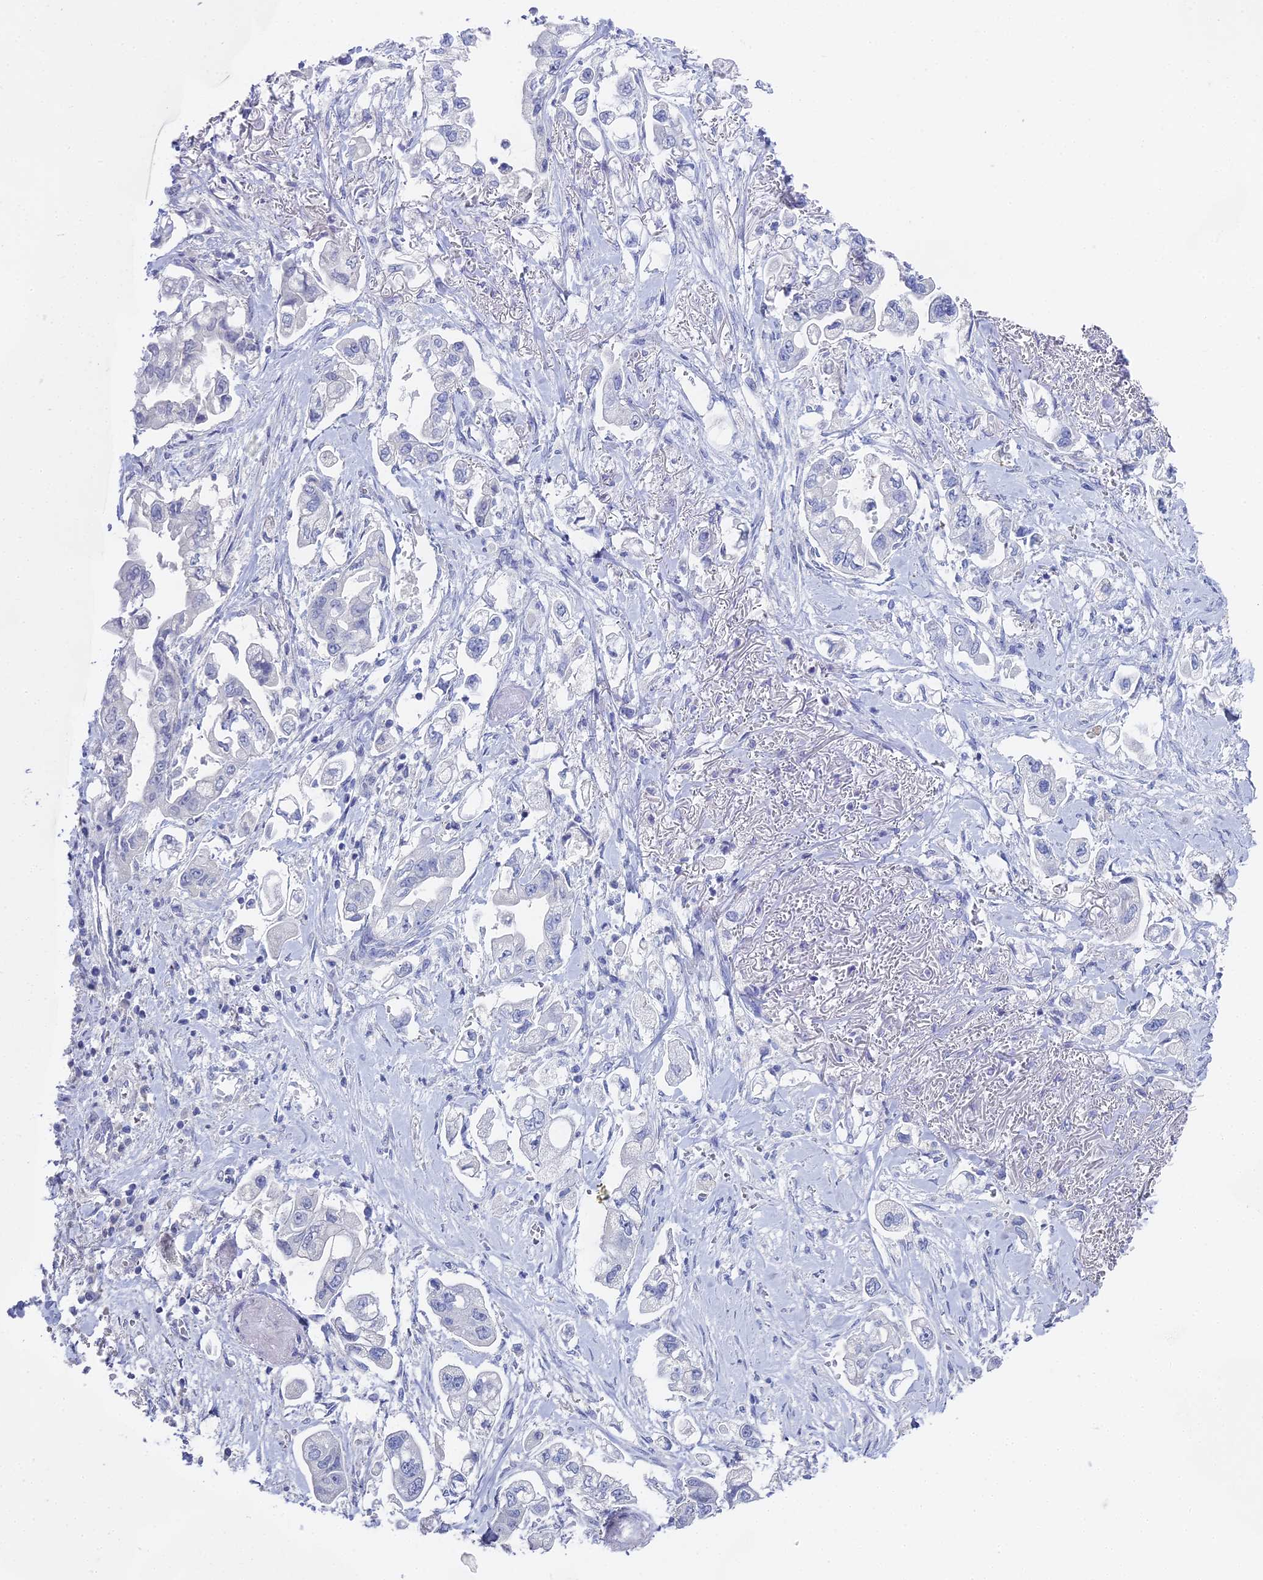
{"staining": {"intensity": "negative", "quantity": "none", "location": "none"}, "tissue": "stomach cancer", "cell_type": "Tumor cells", "image_type": "cancer", "snomed": [{"axis": "morphology", "description": "Adenocarcinoma, NOS"}, {"axis": "topography", "description": "Stomach"}], "caption": "The photomicrograph reveals no significant expression in tumor cells of adenocarcinoma (stomach). Nuclei are stained in blue.", "gene": "ALPP", "patient": {"sex": "male", "age": 62}}